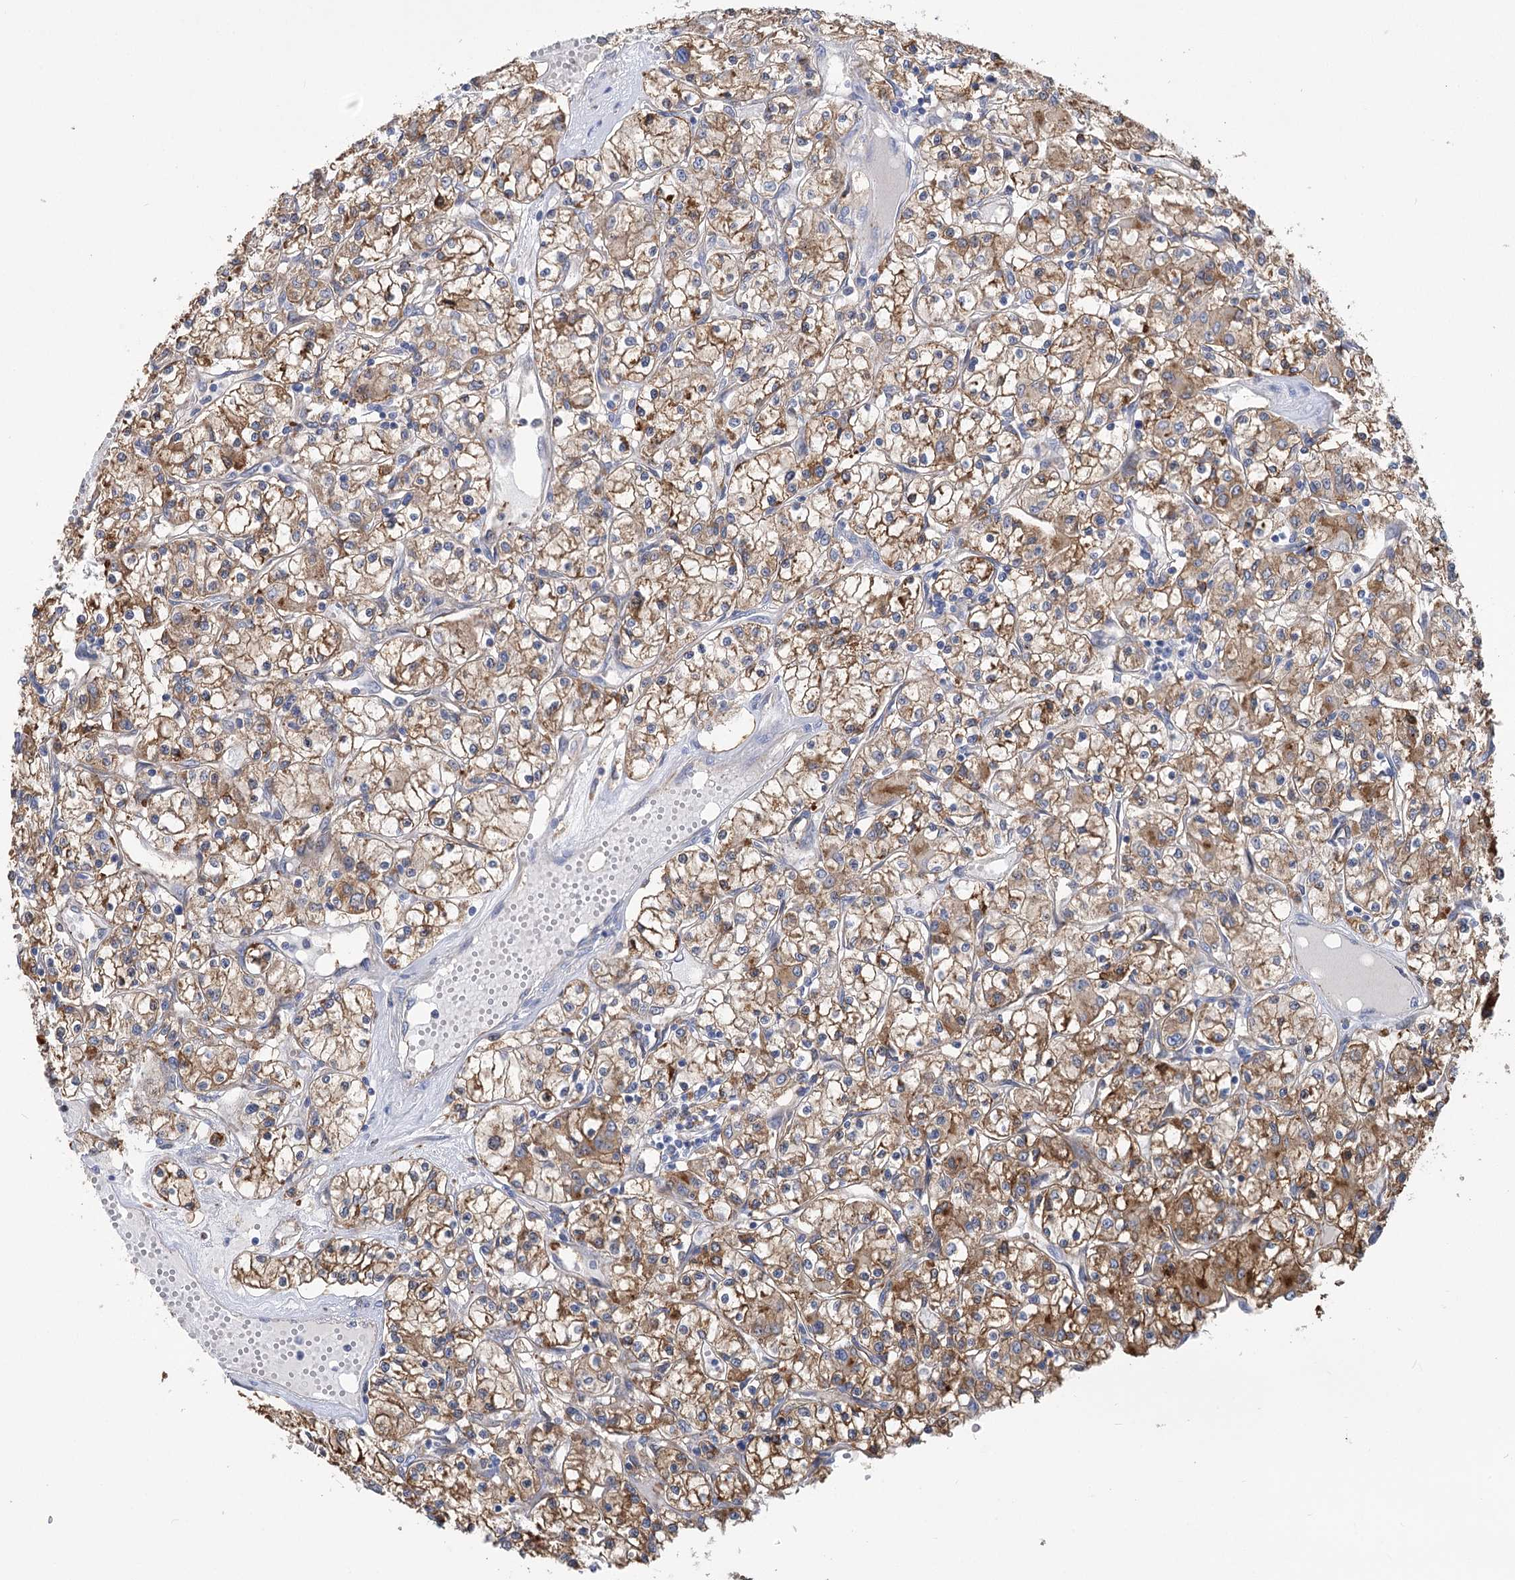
{"staining": {"intensity": "moderate", "quantity": ">75%", "location": "cytoplasmic/membranous"}, "tissue": "renal cancer", "cell_type": "Tumor cells", "image_type": "cancer", "snomed": [{"axis": "morphology", "description": "Adenocarcinoma, NOS"}, {"axis": "topography", "description": "Kidney"}], "caption": "Renal cancer was stained to show a protein in brown. There is medium levels of moderate cytoplasmic/membranous staining in approximately >75% of tumor cells. (IHC, brightfield microscopy, high magnification).", "gene": "GUSB", "patient": {"sex": "female", "age": 59}}